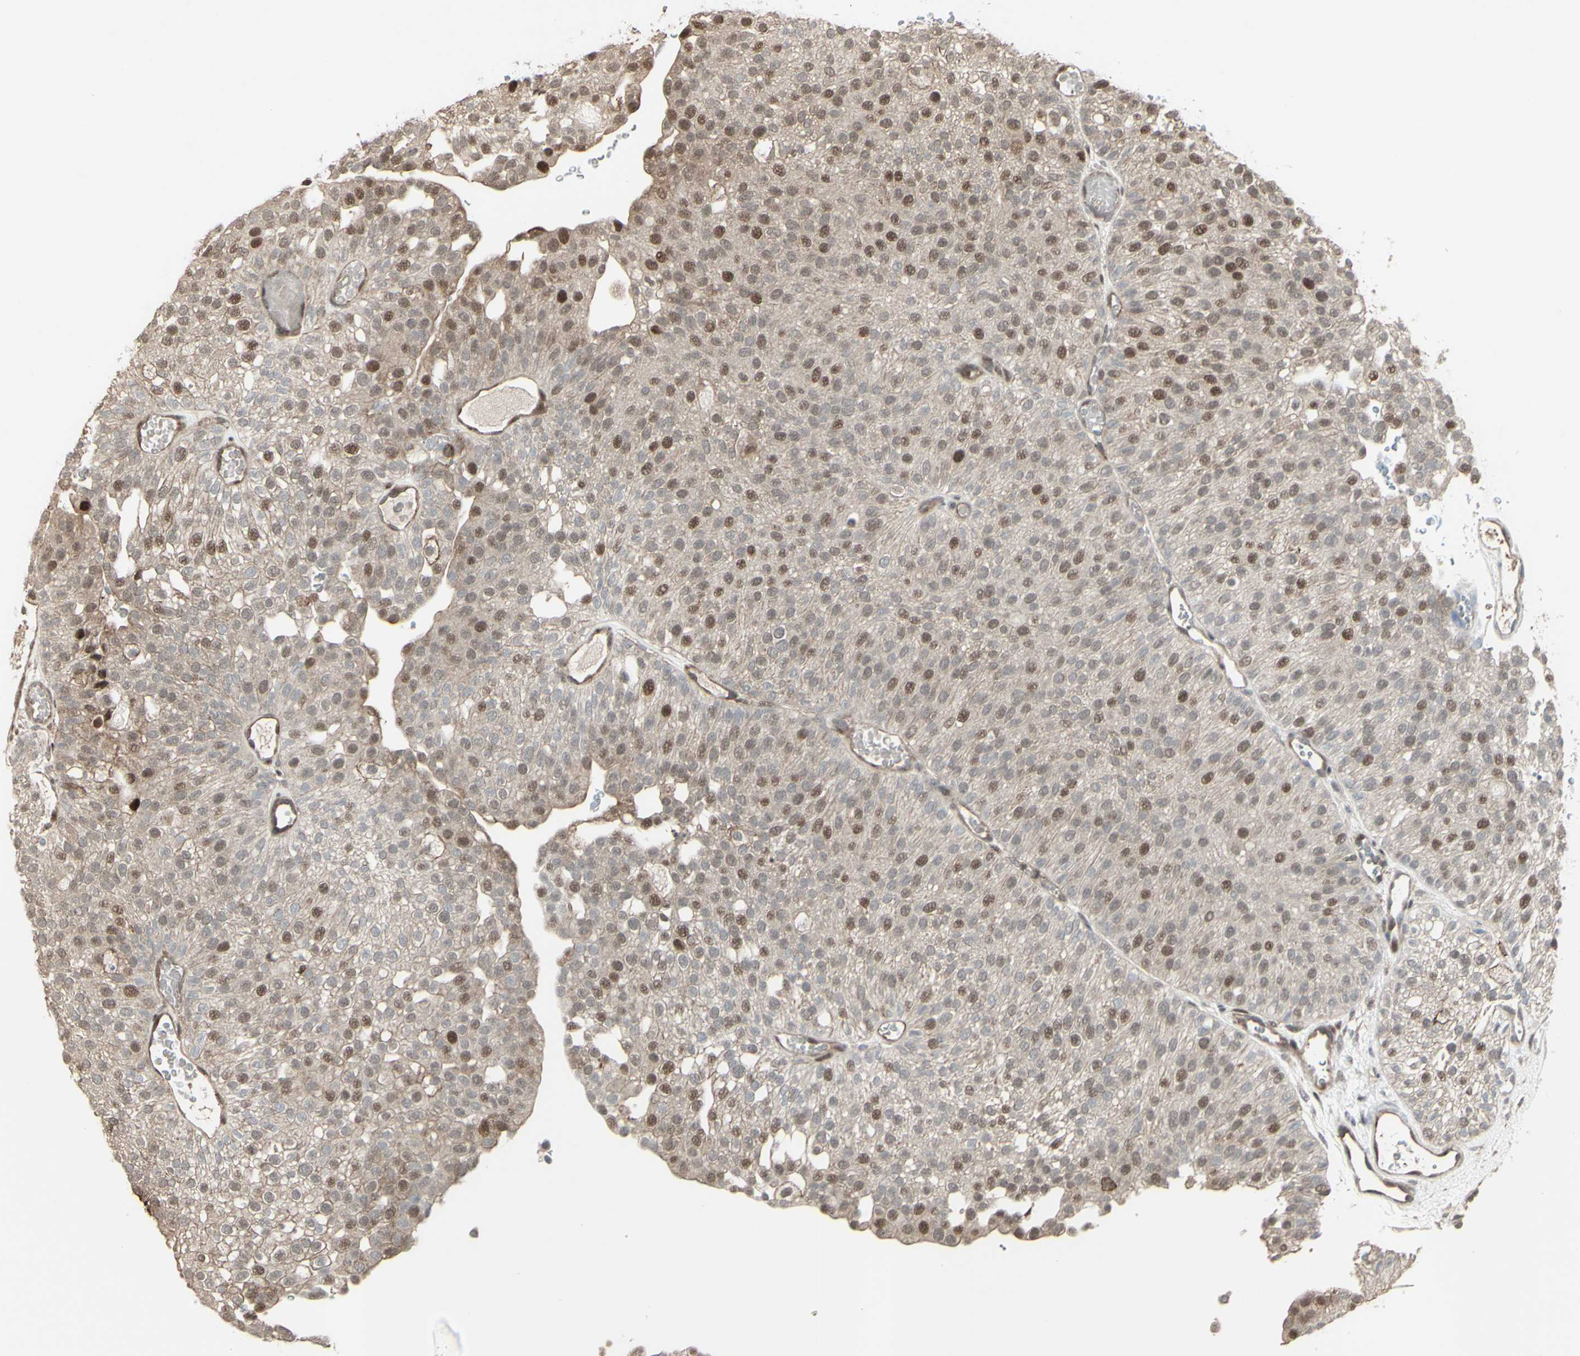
{"staining": {"intensity": "moderate", "quantity": "25%-75%", "location": "nuclear"}, "tissue": "urothelial cancer", "cell_type": "Tumor cells", "image_type": "cancer", "snomed": [{"axis": "morphology", "description": "Urothelial carcinoma, Low grade"}, {"axis": "topography", "description": "Urinary bladder"}], "caption": "Immunohistochemical staining of urothelial cancer demonstrates medium levels of moderate nuclear expression in approximately 25%-75% of tumor cells.", "gene": "CD33", "patient": {"sex": "male", "age": 78}}